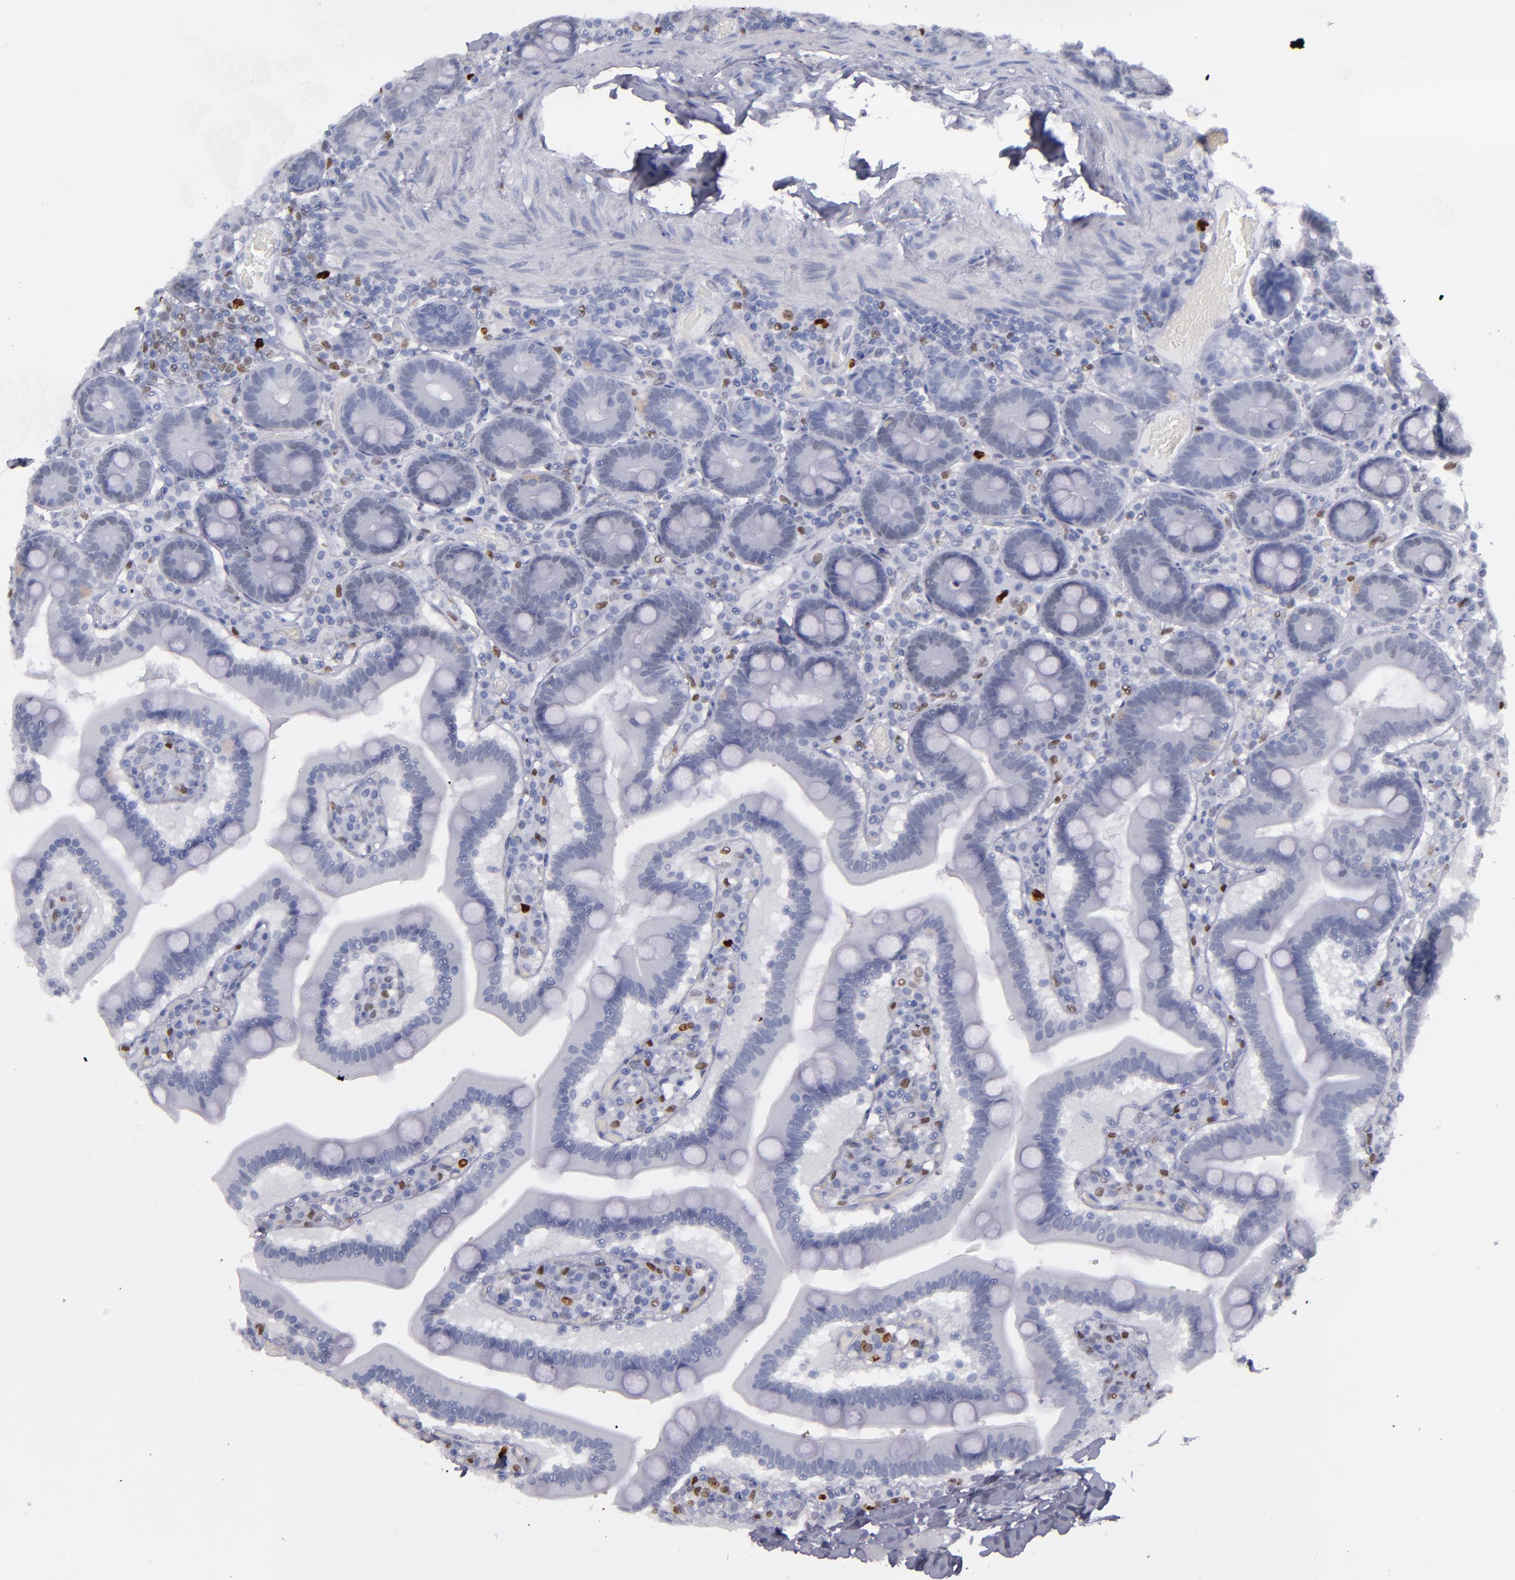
{"staining": {"intensity": "negative", "quantity": "none", "location": "none"}, "tissue": "duodenum", "cell_type": "Glandular cells", "image_type": "normal", "snomed": [{"axis": "morphology", "description": "Normal tissue, NOS"}, {"axis": "topography", "description": "Duodenum"}], "caption": "This is an immunohistochemistry photomicrograph of benign duodenum. There is no staining in glandular cells.", "gene": "IRF8", "patient": {"sex": "male", "age": 66}}